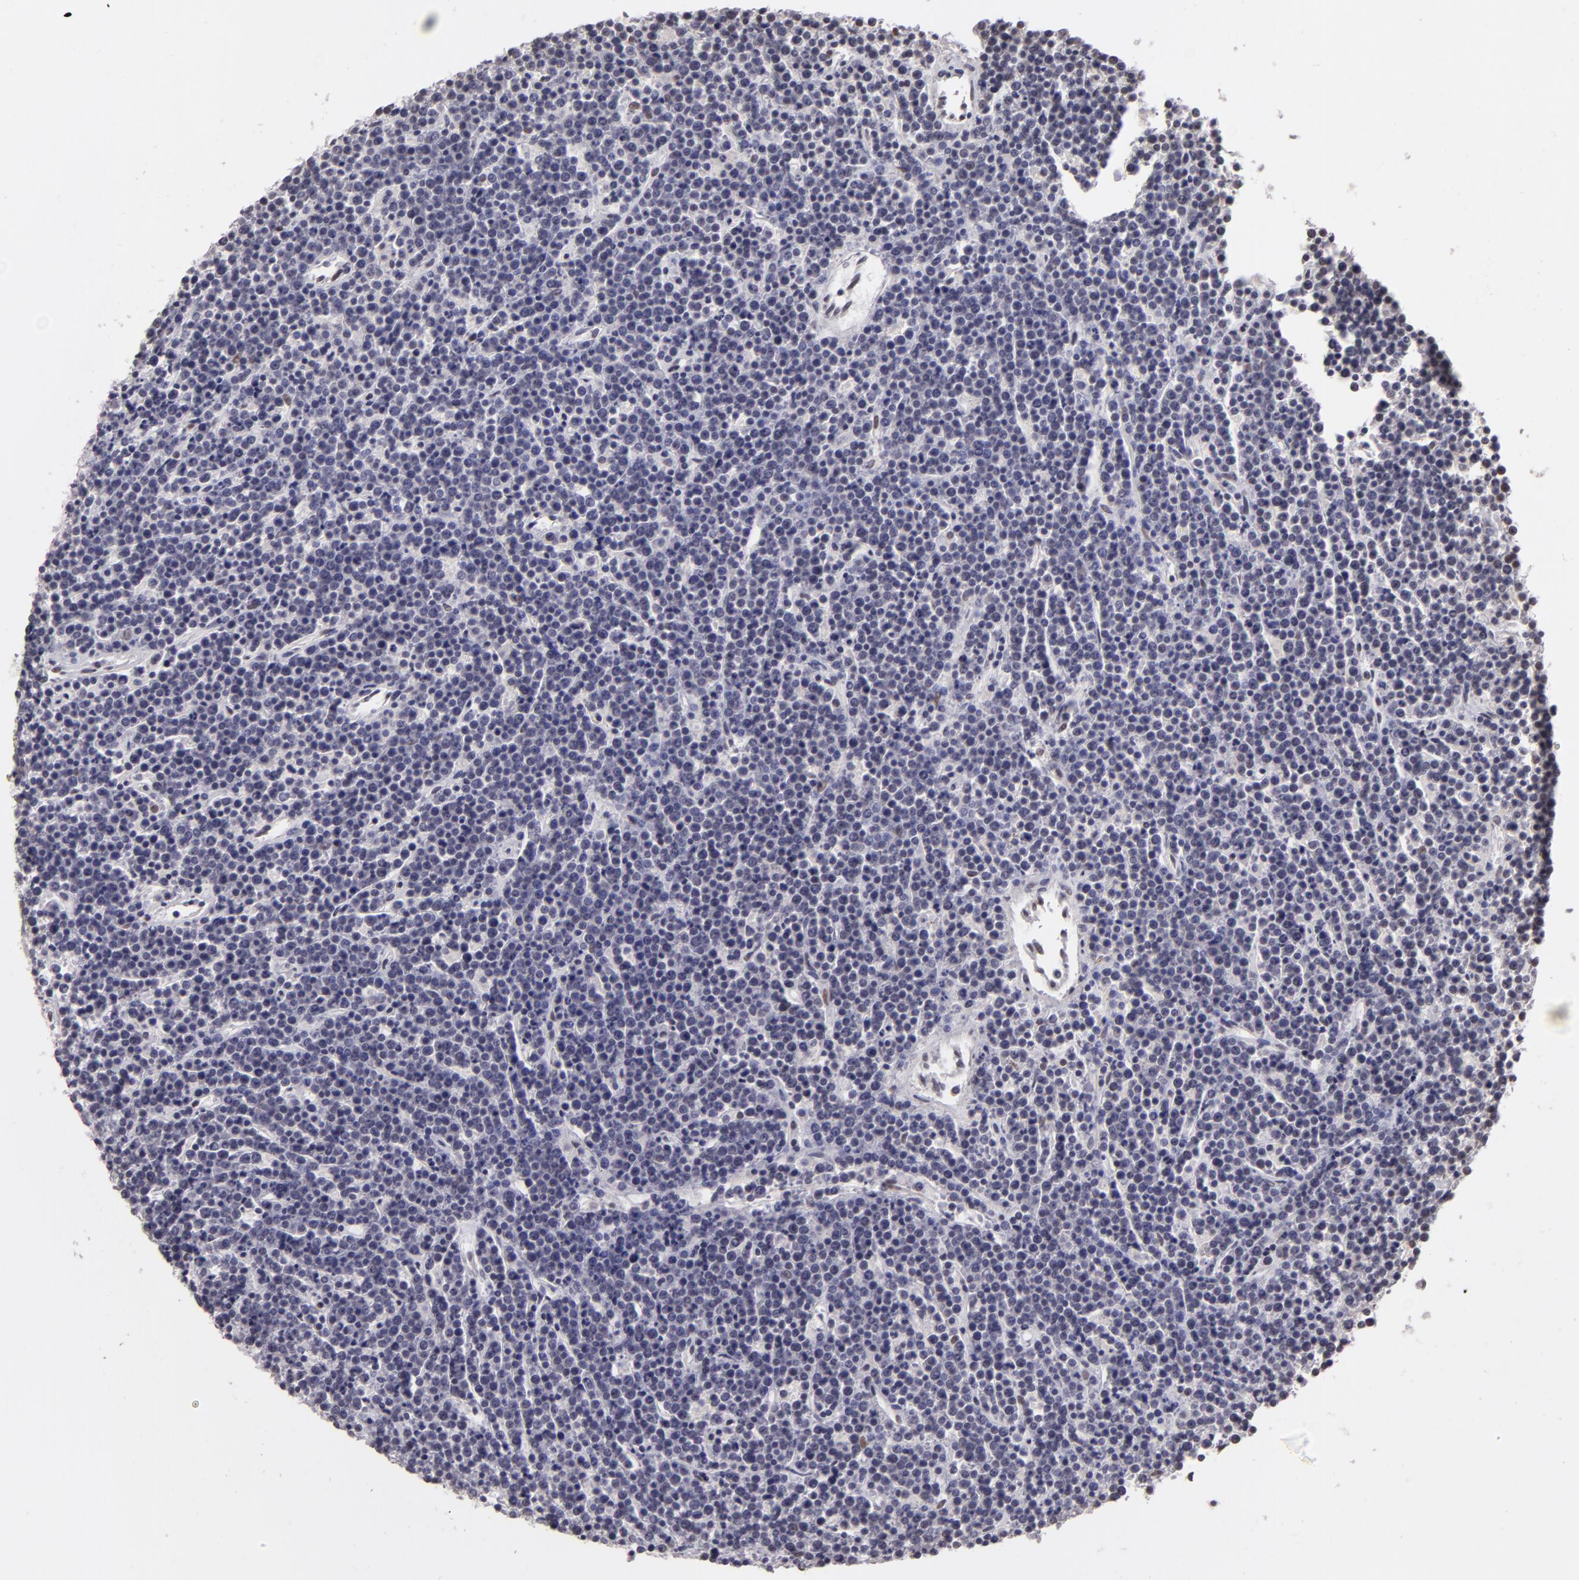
{"staining": {"intensity": "negative", "quantity": "none", "location": "none"}, "tissue": "lymphoma", "cell_type": "Tumor cells", "image_type": "cancer", "snomed": [{"axis": "morphology", "description": "Malignant lymphoma, non-Hodgkin's type, High grade"}, {"axis": "topography", "description": "Ovary"}], "caption": "Lymphoma was stained to show a protein in brown. There is no significant staining in tumor cells.", "gene": "INTS6", "patient": {"sex": "female", "age": 56}}